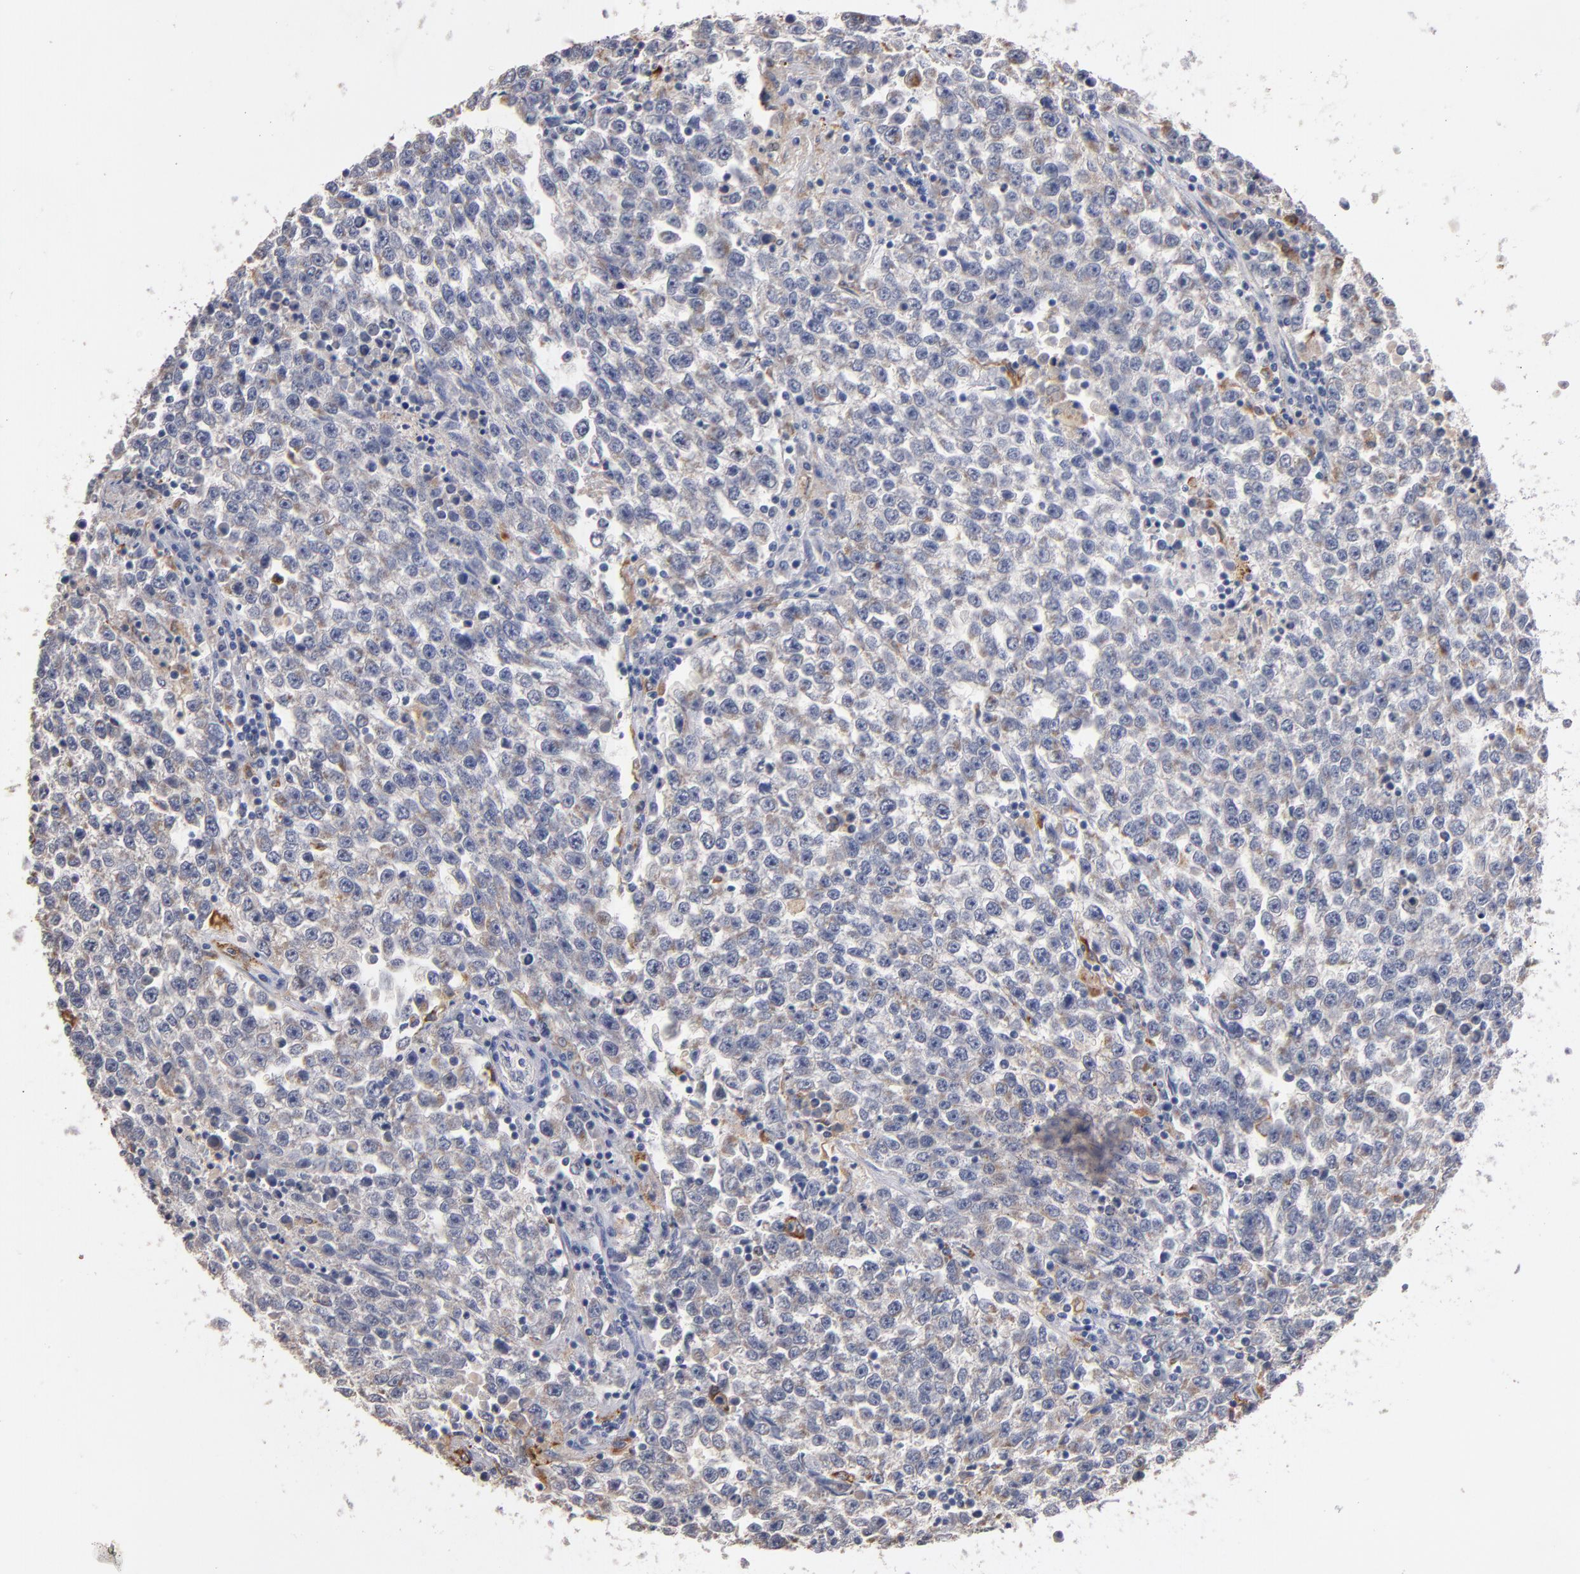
{"staining": {"intensity": "weak", "quantity": "<25%", "location": "cytoplasmic/membranous"}, "tissue": "testis cancer", "cell_type": "Tumor cells", "image_type": "cancer", "snomed": [{"axis": "morphology", "description": "Seminoma, NOS"}, {"axis": "topography", "description": "Testis"}], "caption": "Tumor cells are negative for brown protein staining in testis seminoma.", "gene": "SELP", "patient": {"sex": "male", "age": 36}}